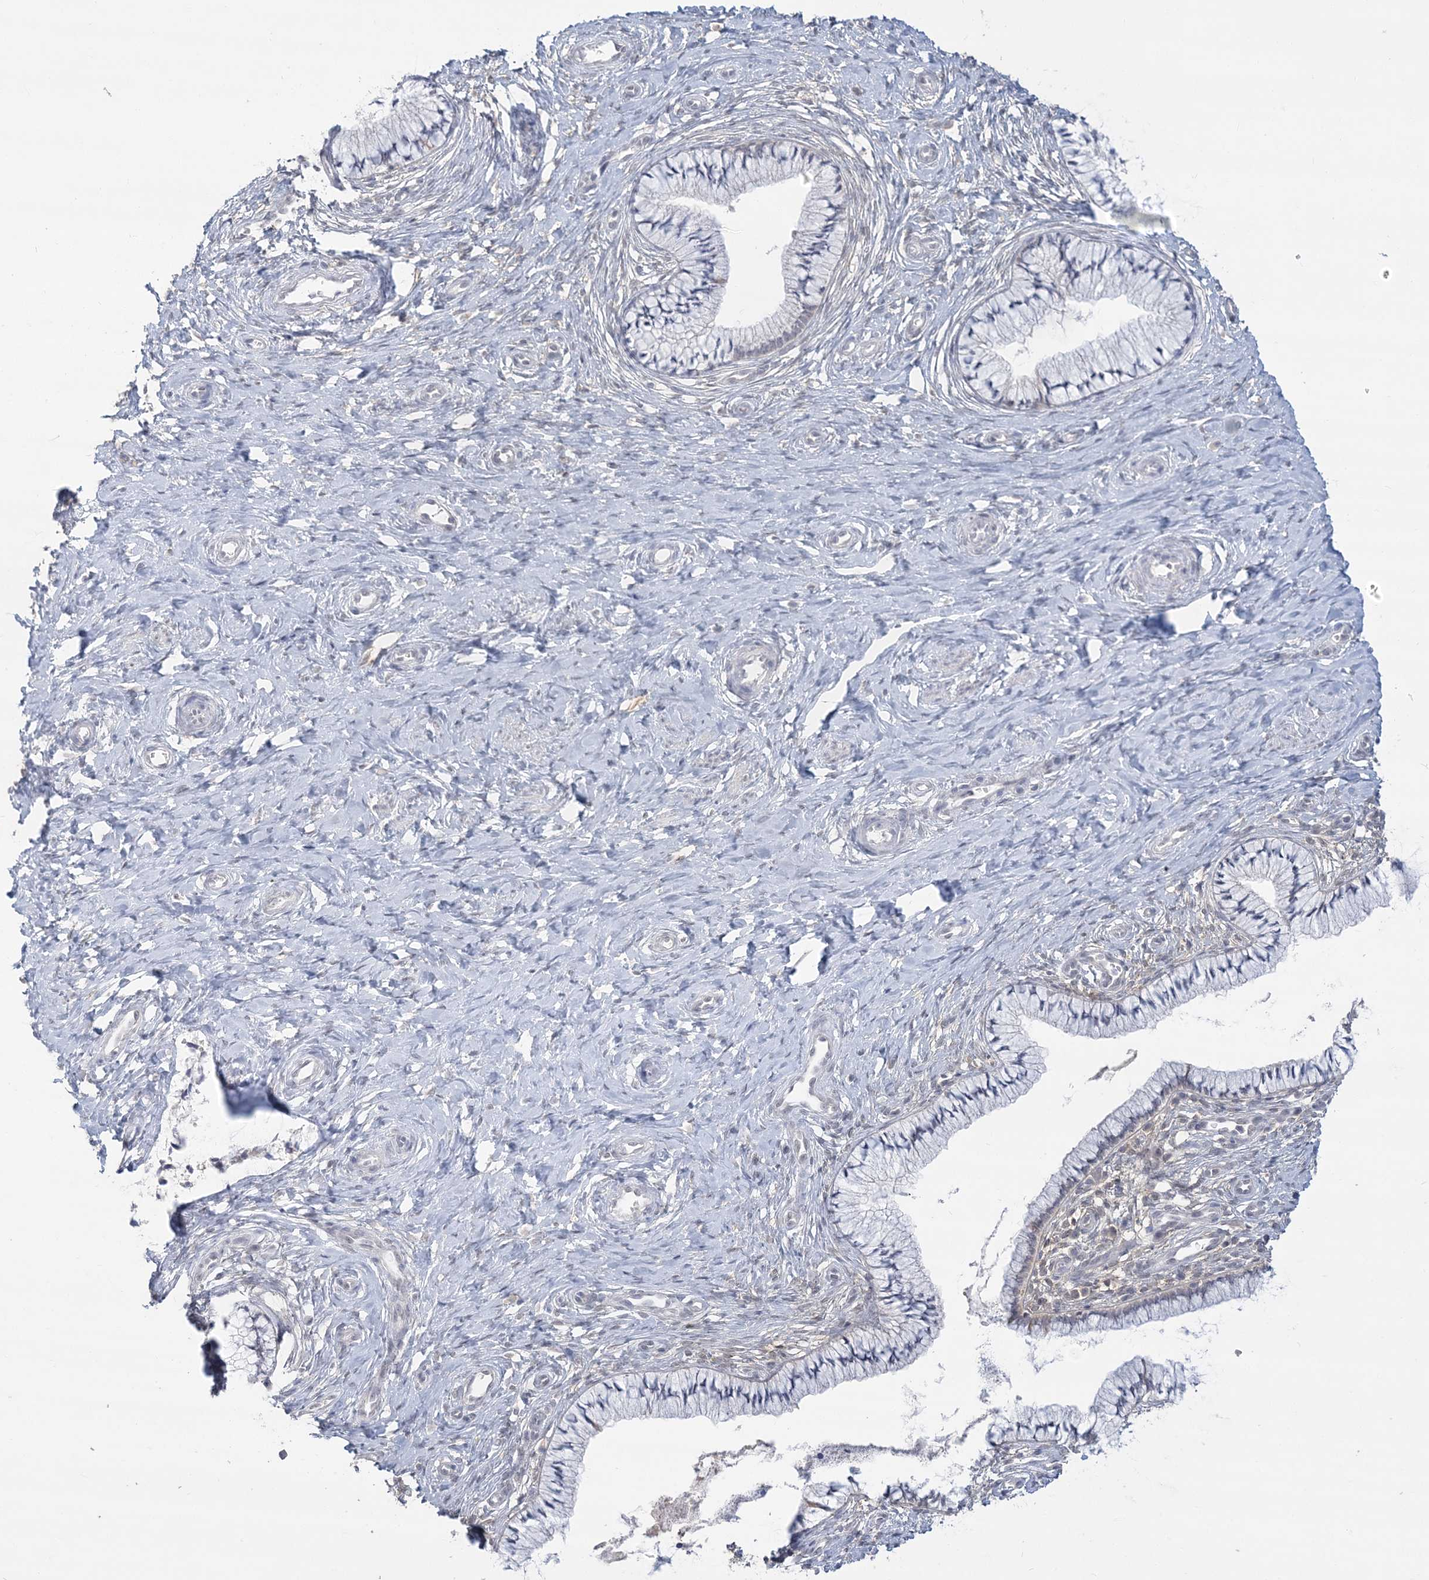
{"staining": {"intensity": "weak", "quantity": "25%-75%", "location": "cytoplasmic/membranous"}, "tissue": "cervix", "cell_type": "Glandular cells", "image_type": "normal", "snomed": [{"axis": "morphology", "description": "Normal tissue, NOS"}, {"axis": "topography", "description": "Cervix"}], "caption": "This histopathology image exhibits normal cervix stained with immunohistochemistry to label a protein in brown. The cytoplasmic/membranous of glandular cells show weak positivity for the protein. Nuclei are counter-stained blue.", "gene": "ANKS1A", "patient": {"sex": "female", "age": 36}}